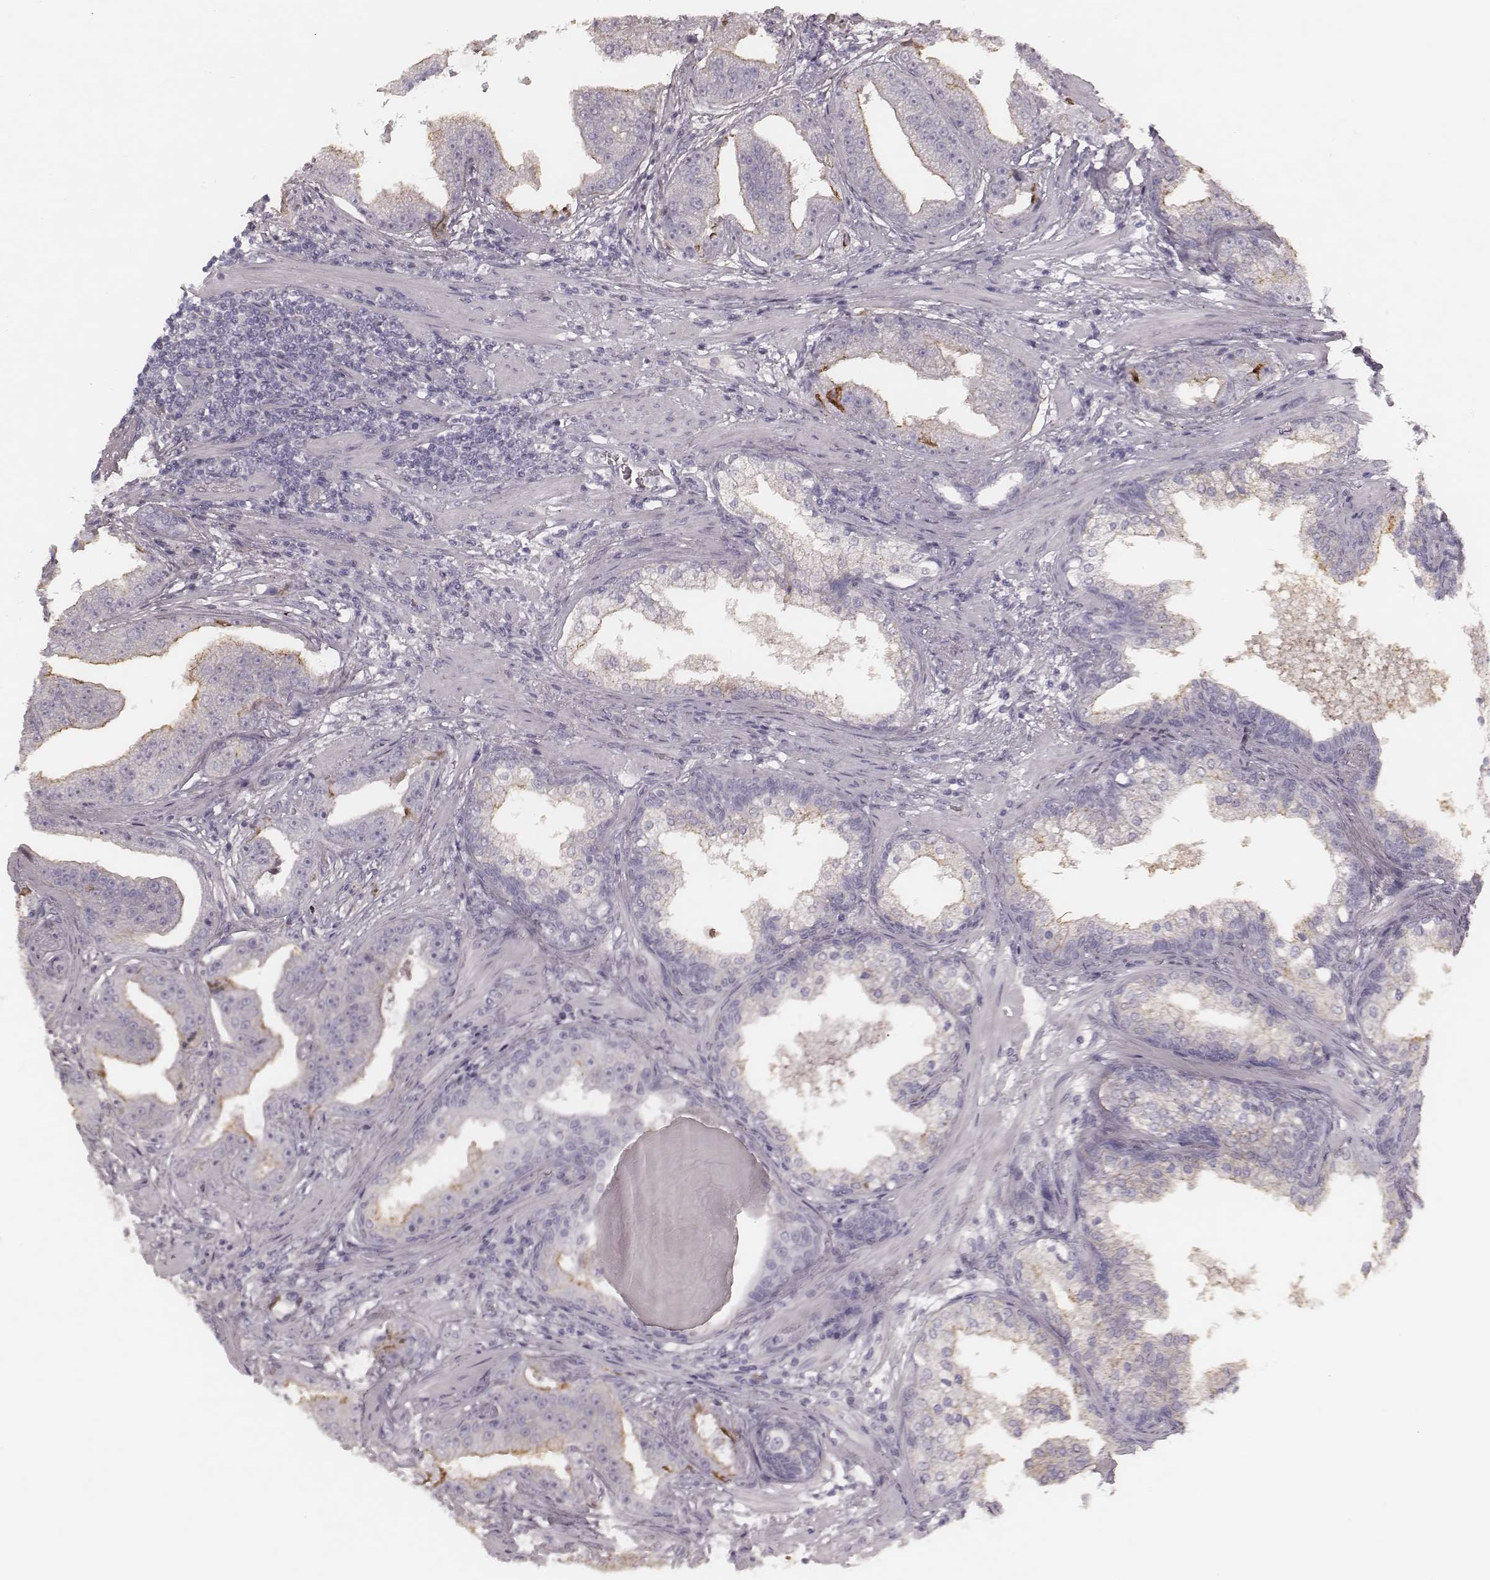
{"staining": {"intensity": "moderate", "quantity": "25%-75%", "location": "cytoplasmic/membranous"}, "tissue": "prostate cancer", "cell_type": "Tumor cells", "image_type": "cancer", "snomed": [{"axis": "morphology", "description": "Adenocarcinoma, Low grade"}, {"axis": "topography", "description": "Prostate"}], "caption": "IHC staining of prostate adenocarcinoma (low-grade), which demonstrates medium levels of moderate cytoplasmic/membranous expression in approximately 25%-75% of tumor cells indicating moderate cytoplasmic/membranous protein expression. The staining was performed using DAB (brown) for protein detection and nuclei were counterstained in hematoxylin (blue).", "gene": "SMIM24", "patient": {"sex": "male", "age": 62}}